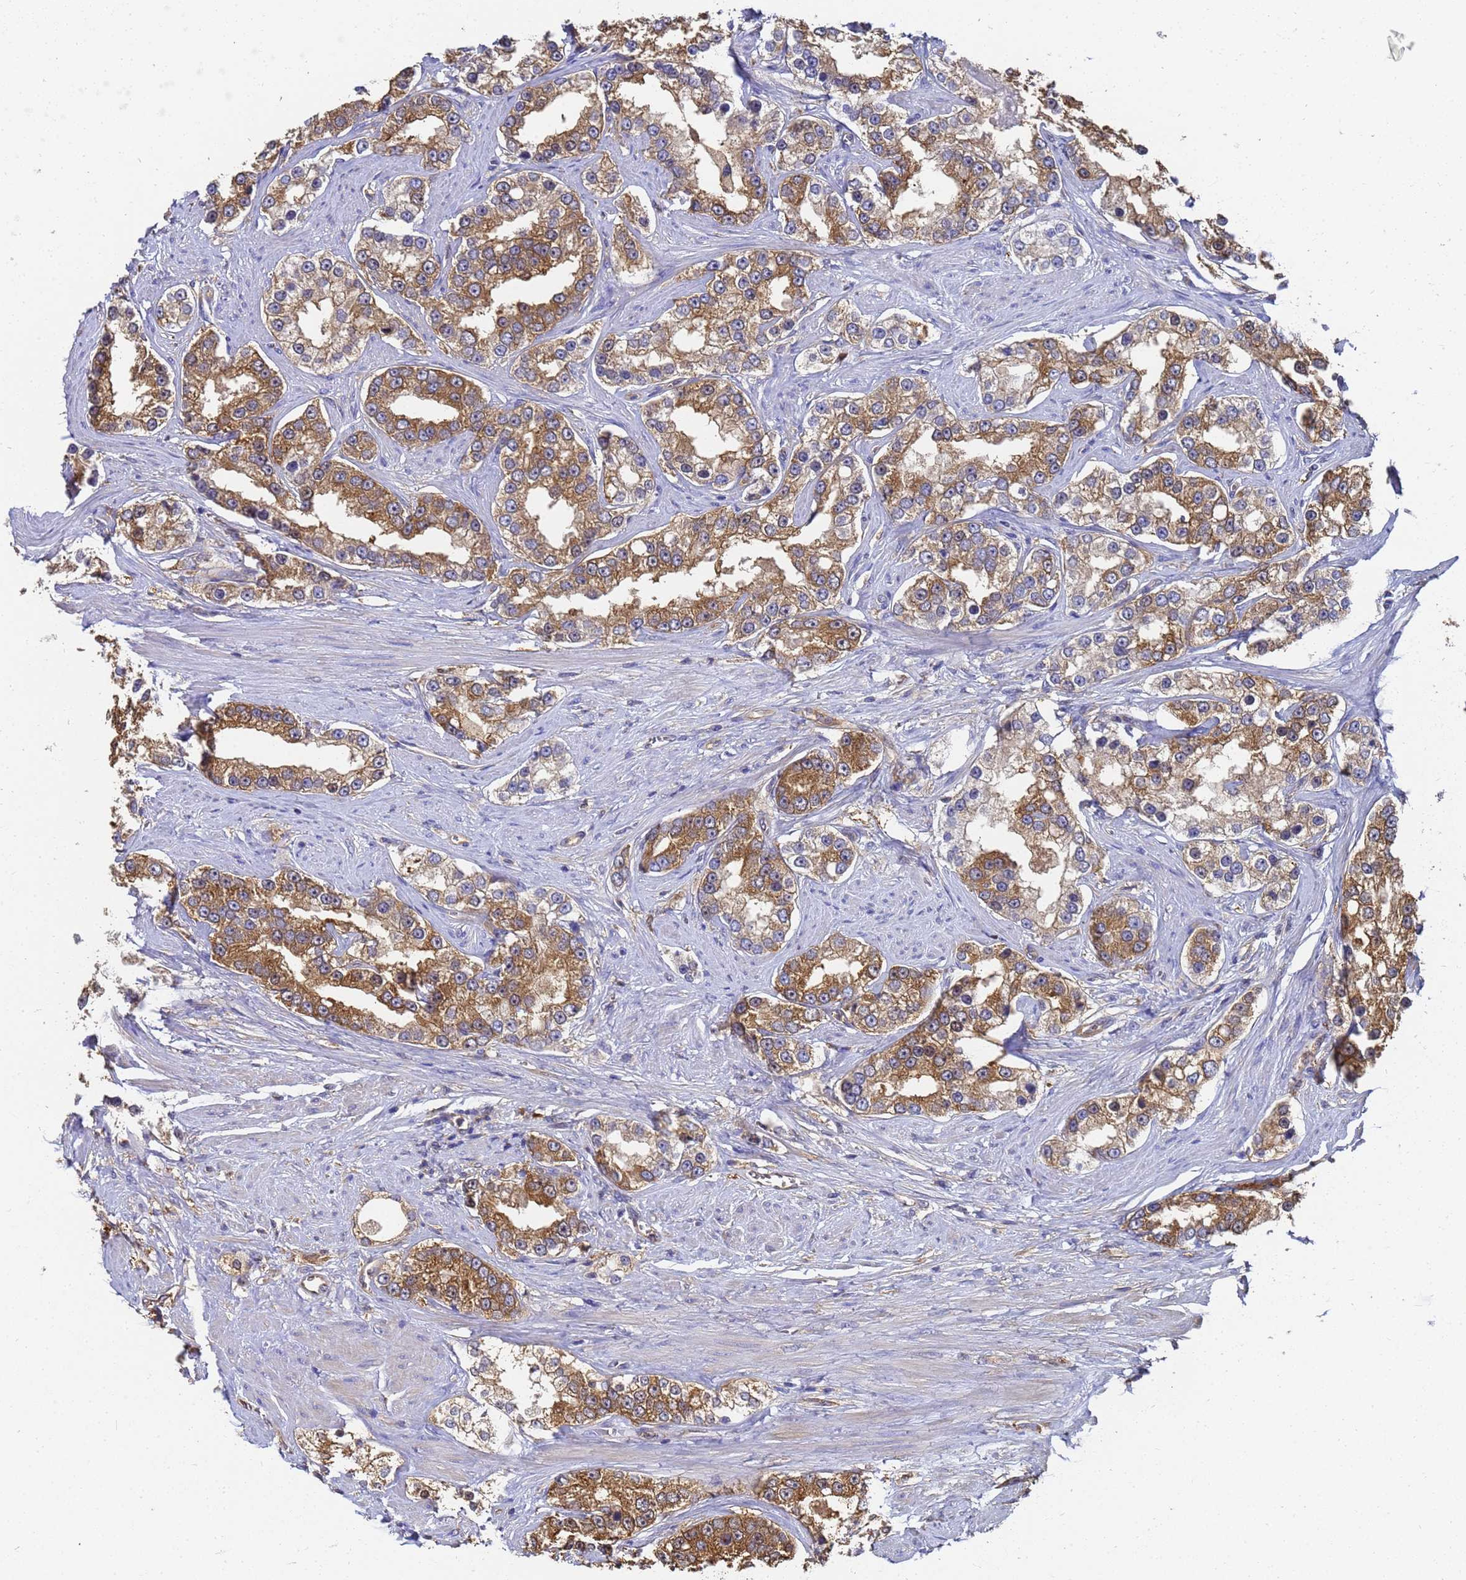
{"staining": {"intensity": "moderate", "quantity": ">75%", "location": "cytoplasmic/membranous"}, "tissue": "prostate cancer", "cell_type": "Tumor cells", "image_type": "cancer", "snomed": [{"axis": "morphology", "description": "Normal tissue, NOS"}, {"axis": "morphology", "description": "Adenocarcinoma, High grade"}, {"axis": "topography", "description": "Prostate"}], "caption": "Approximately >75% of tumor cells in prostate high-grade adenocarcinoma display moderate cytoplasmic/membranous protein positivity as visualized by brown immunohistochemical staining.", "gene": "NME1-NME2", "patient": {"sex": "male", "age": 83}}